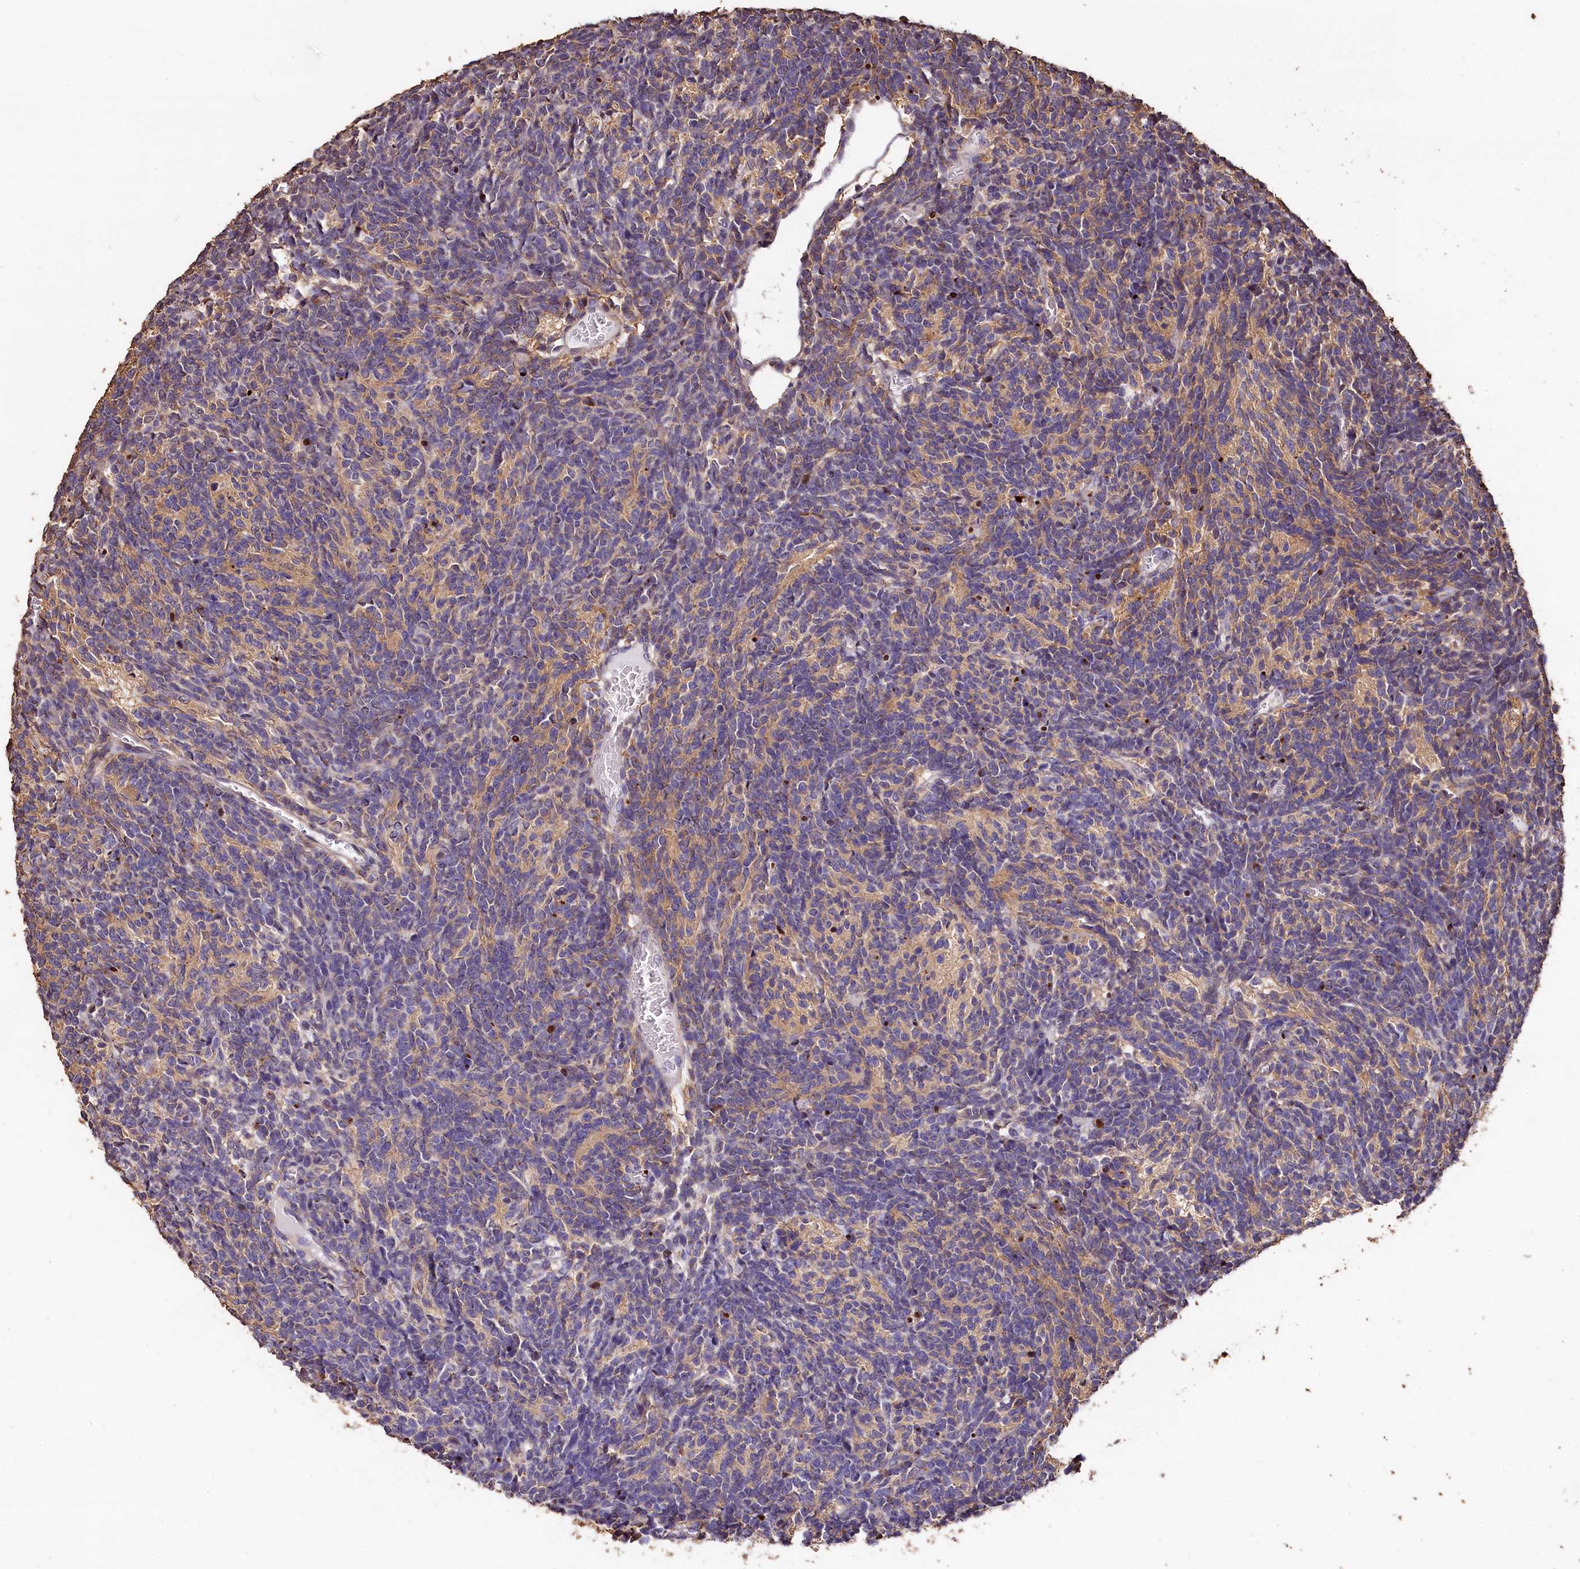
{"staining": {"intensity": "weak", "quantity": "<25%", "location": "cytoplasmic/membranous"}, "tissue": "glioma", "cell_type": "Tumor cells", "image_type": "cancer", "snomed": [{"axis": "morphology", "description": "Glioma, malignant, Low grade"}, {"axis": "topography", "description": "Brain"}], "caption": "A micrograph of human glioma is negative for staining in tumor cells.", "gene": "LSM4", "patient": {"sex": "female", "age": 1}}